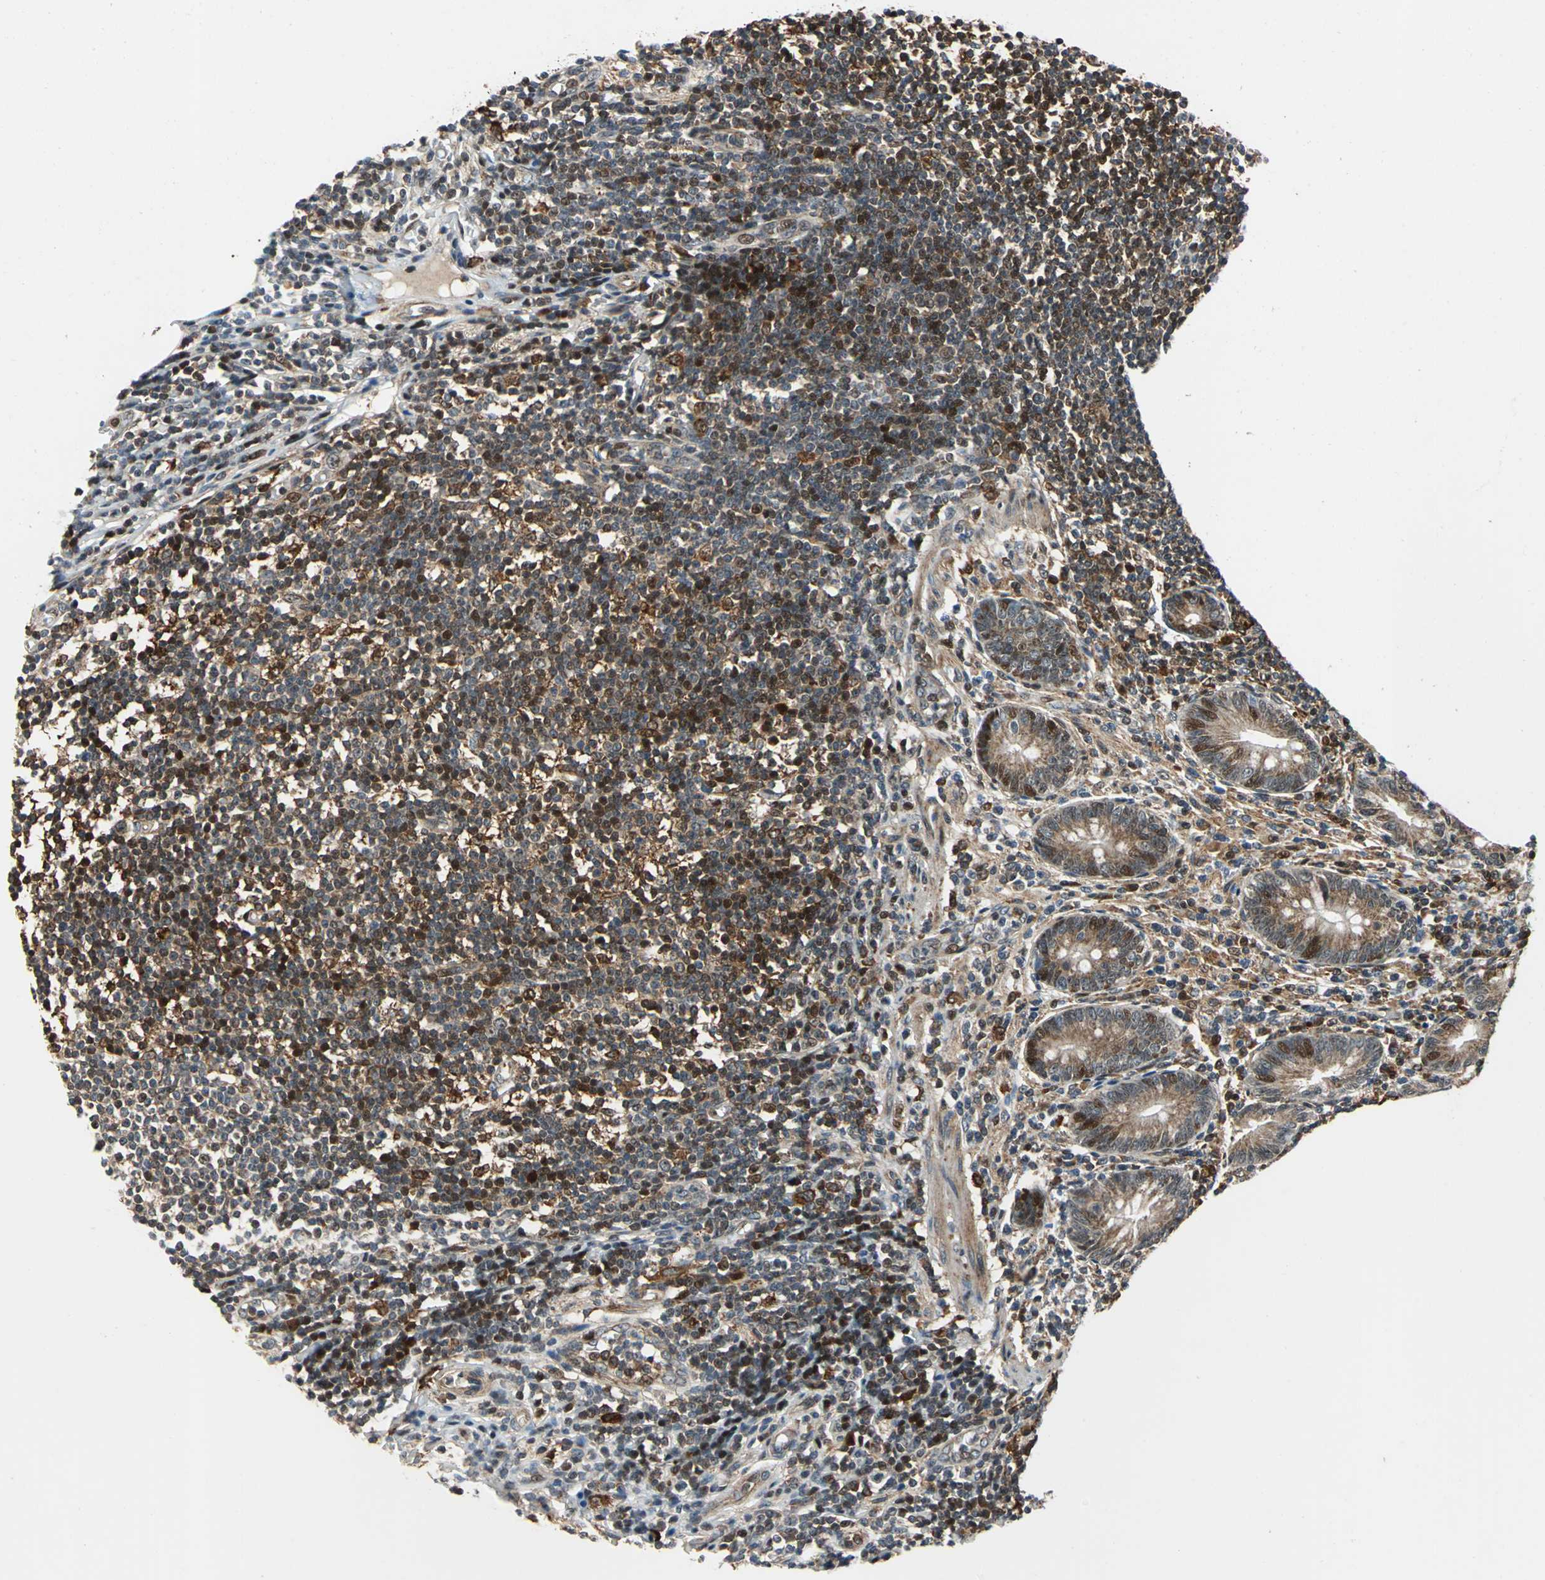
{"staining": {"intensity": "strong", "quantity": "25%-75%", "location": "cytoplasmic/membranous,nuclear"}, "tissue": "appendix", "cell_type": "Glandular cells", "image_type": "normal", "snomed": [{"axis": "morphology", "description": "Normal tissue, NOS"}, {"axis": "morphology", "description": "Inflammation, NOS"}, {"axis": "topography", "description": "Appendix"}], "caption": "Immunohistochemistry (IHC) of benign human appendix shows high levels of strong cytoplasmic/membranous,nuclear positivity in about 25%-75% of glandular cells.", "gene": "AATF", "patient": {"sex": "male", "age": 46}}